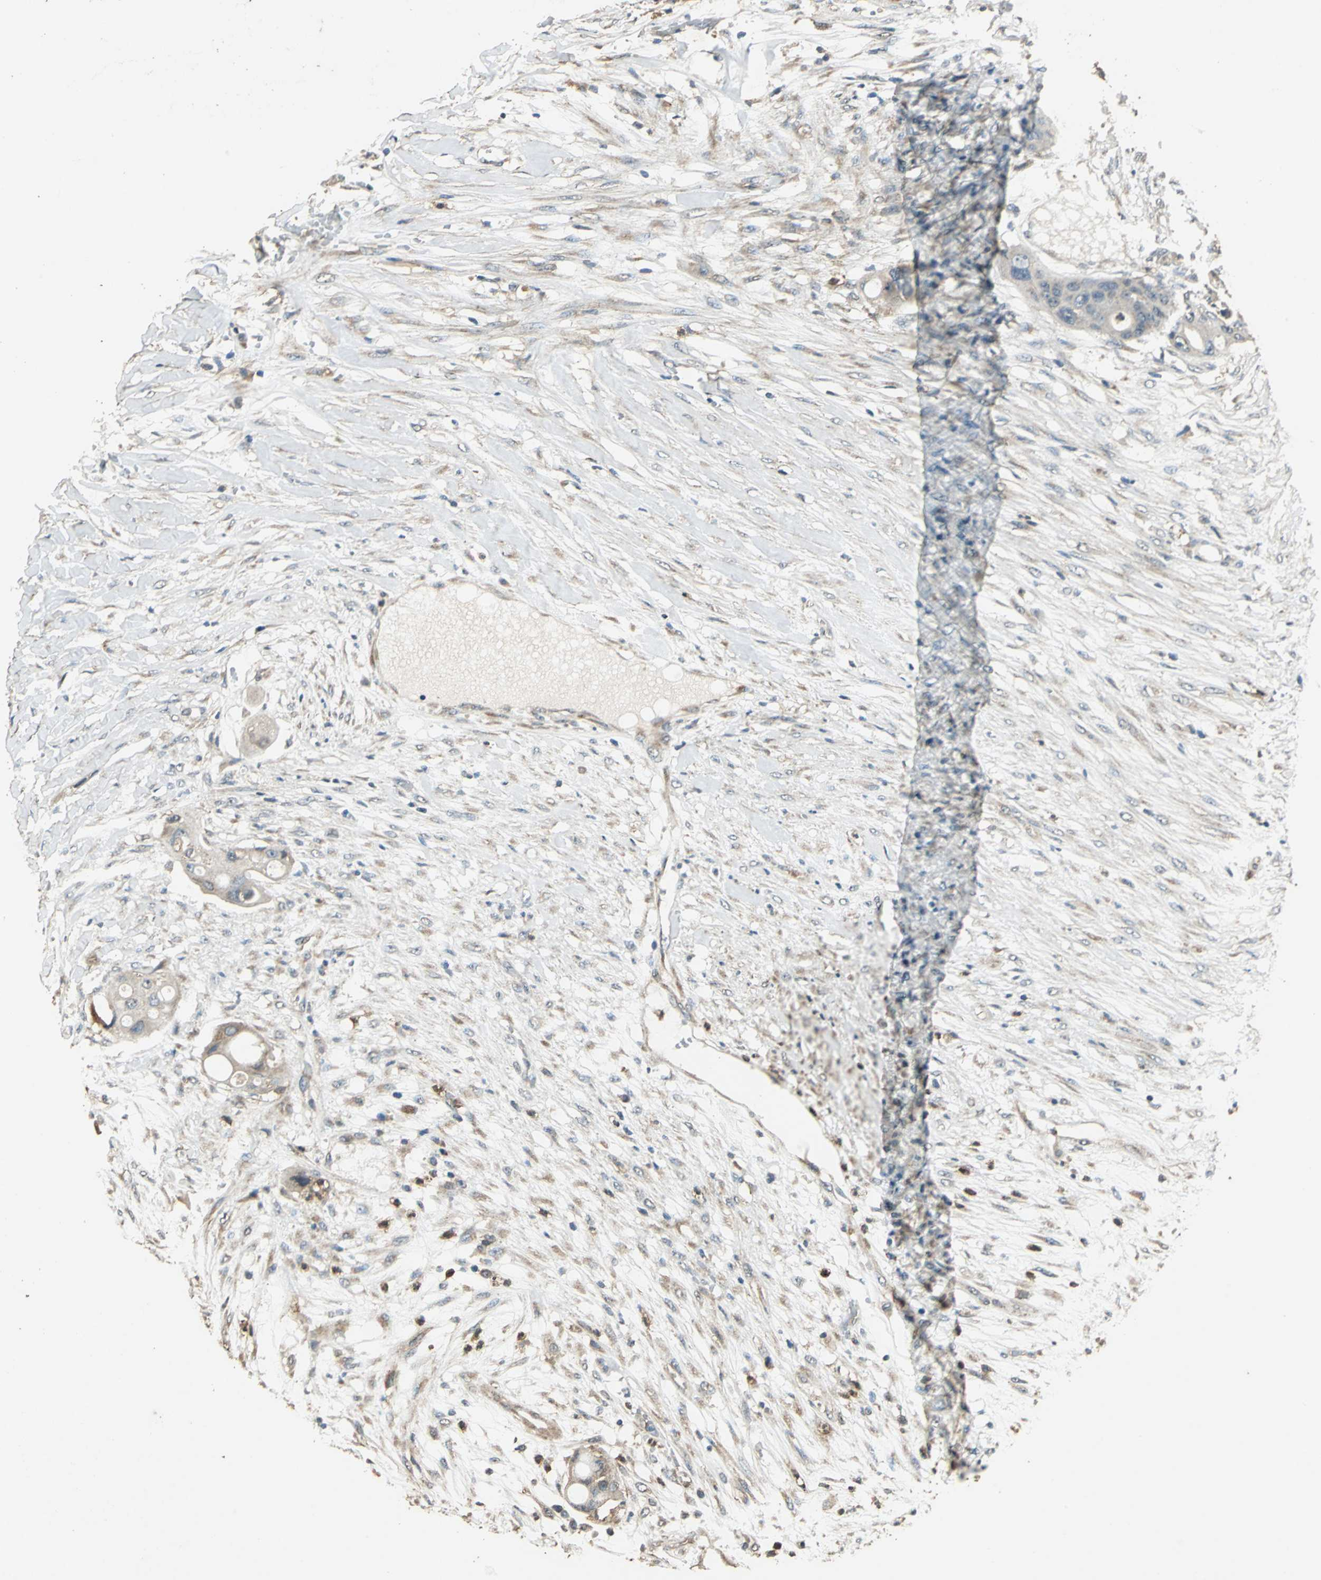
{"staining": {"intensity": "weak", "quantity": ">75%", "location": "cytoplasmic/membranous"}, "tissue": "colorectal cancer", "cell_type": "Tumor cells", "image_type": "cancer", "snomed": [{"axis": "morphology", "description": "Adenocarcinoma, NOS"}, {"axis": "topography", "description": "Colon"}], "caption": "IHC of human colorectal cancer displays low levels of weak cytoplasmic/membranous positivity in about >75% of tumor cells.", "gene": "TMPRSS4", "patient": {"sex": "female", "age": 57}}